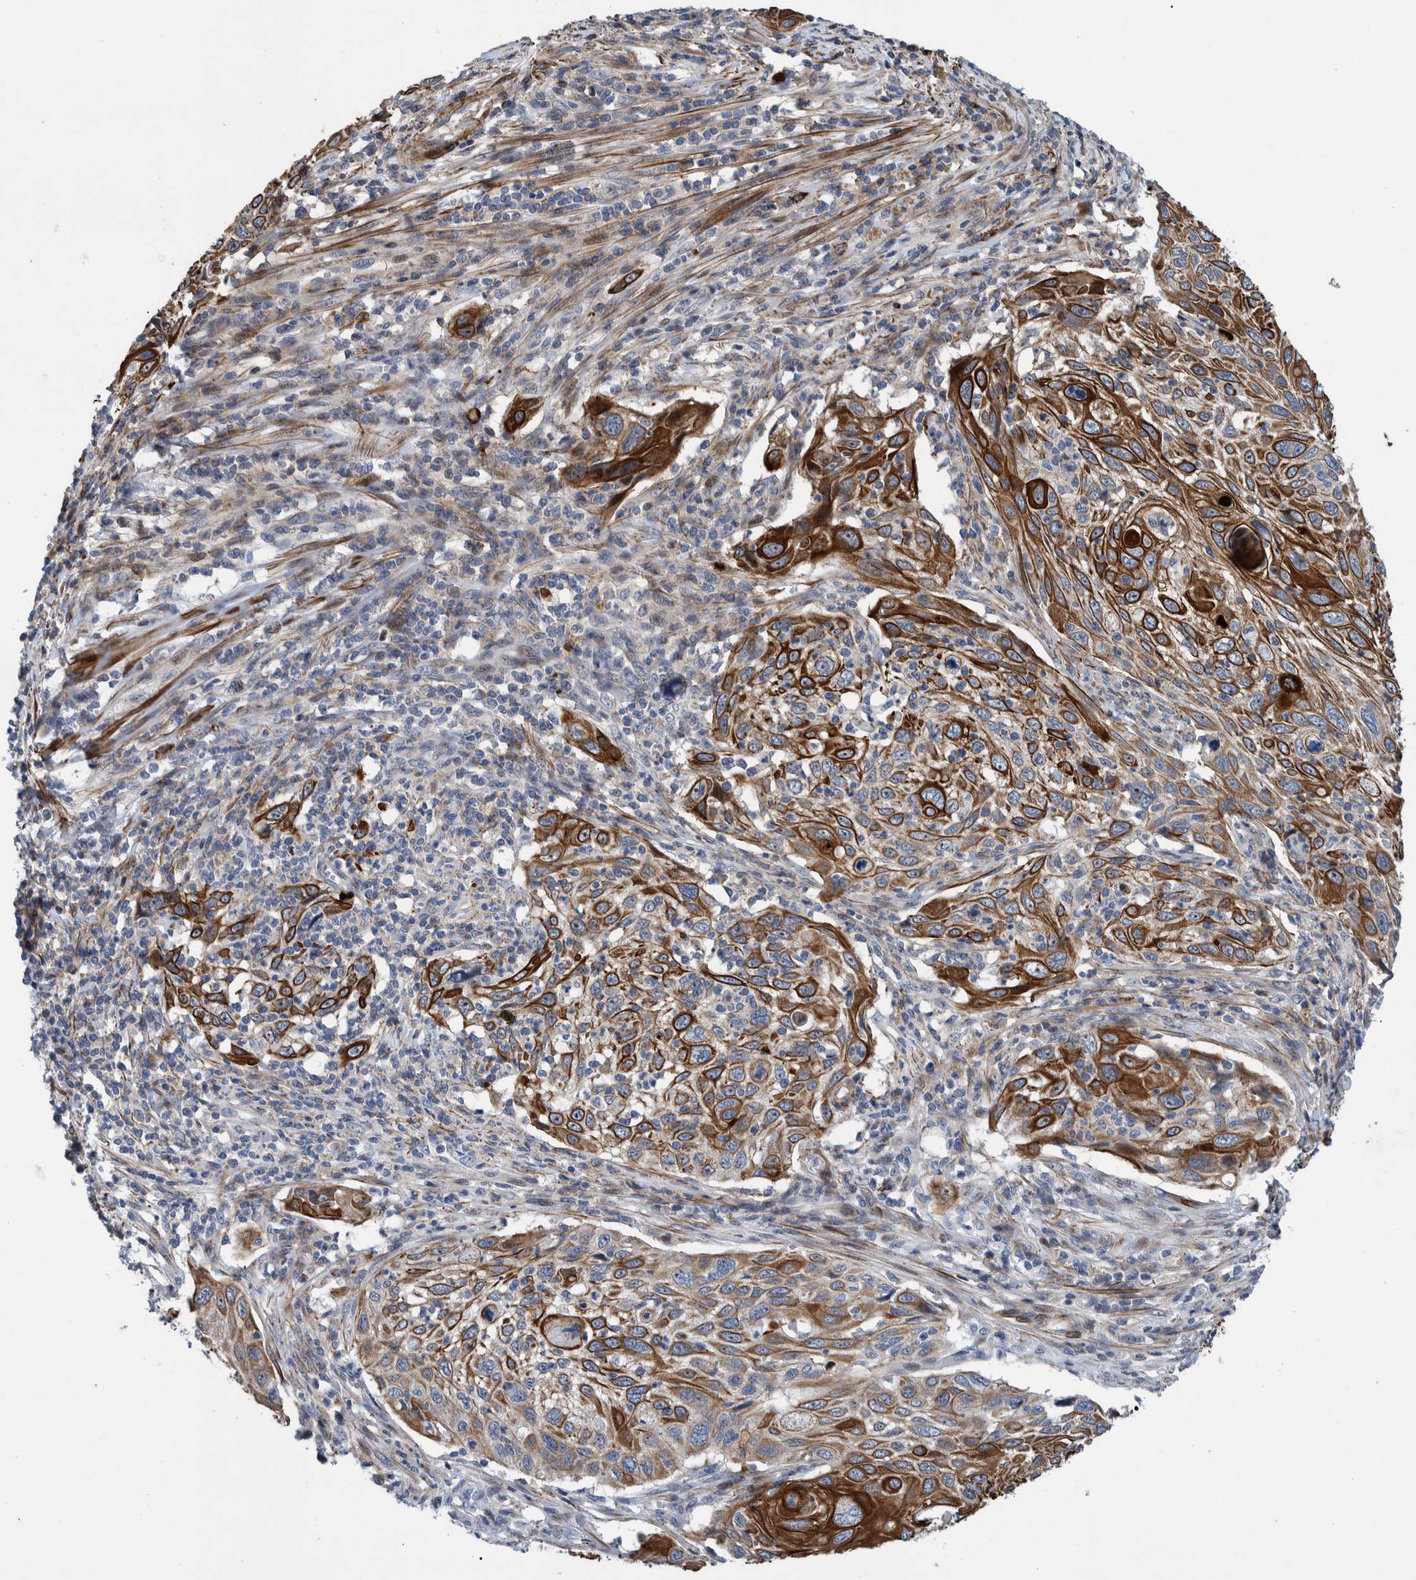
{"staining": {"intensity": "strong", "quantity": ">75%", "location": "cytoplasmic/membranous"}, "tissue": "cervical cancer", "cell_type": "Tumor cells", "image_type": "cancer", "snomed": [{"axis": "morphology", "description": "Squamous cell carcinoma, NOS"}, {"axis": "topography", "description": "Cervix"}], "caption": "Cervical squamous cell carcinoma tissue shows strong cytoplasmic/membranous expression in about >75% of tumor cells", "gene": "MKS1", "patient": {"sex": "female", "age": 70}}